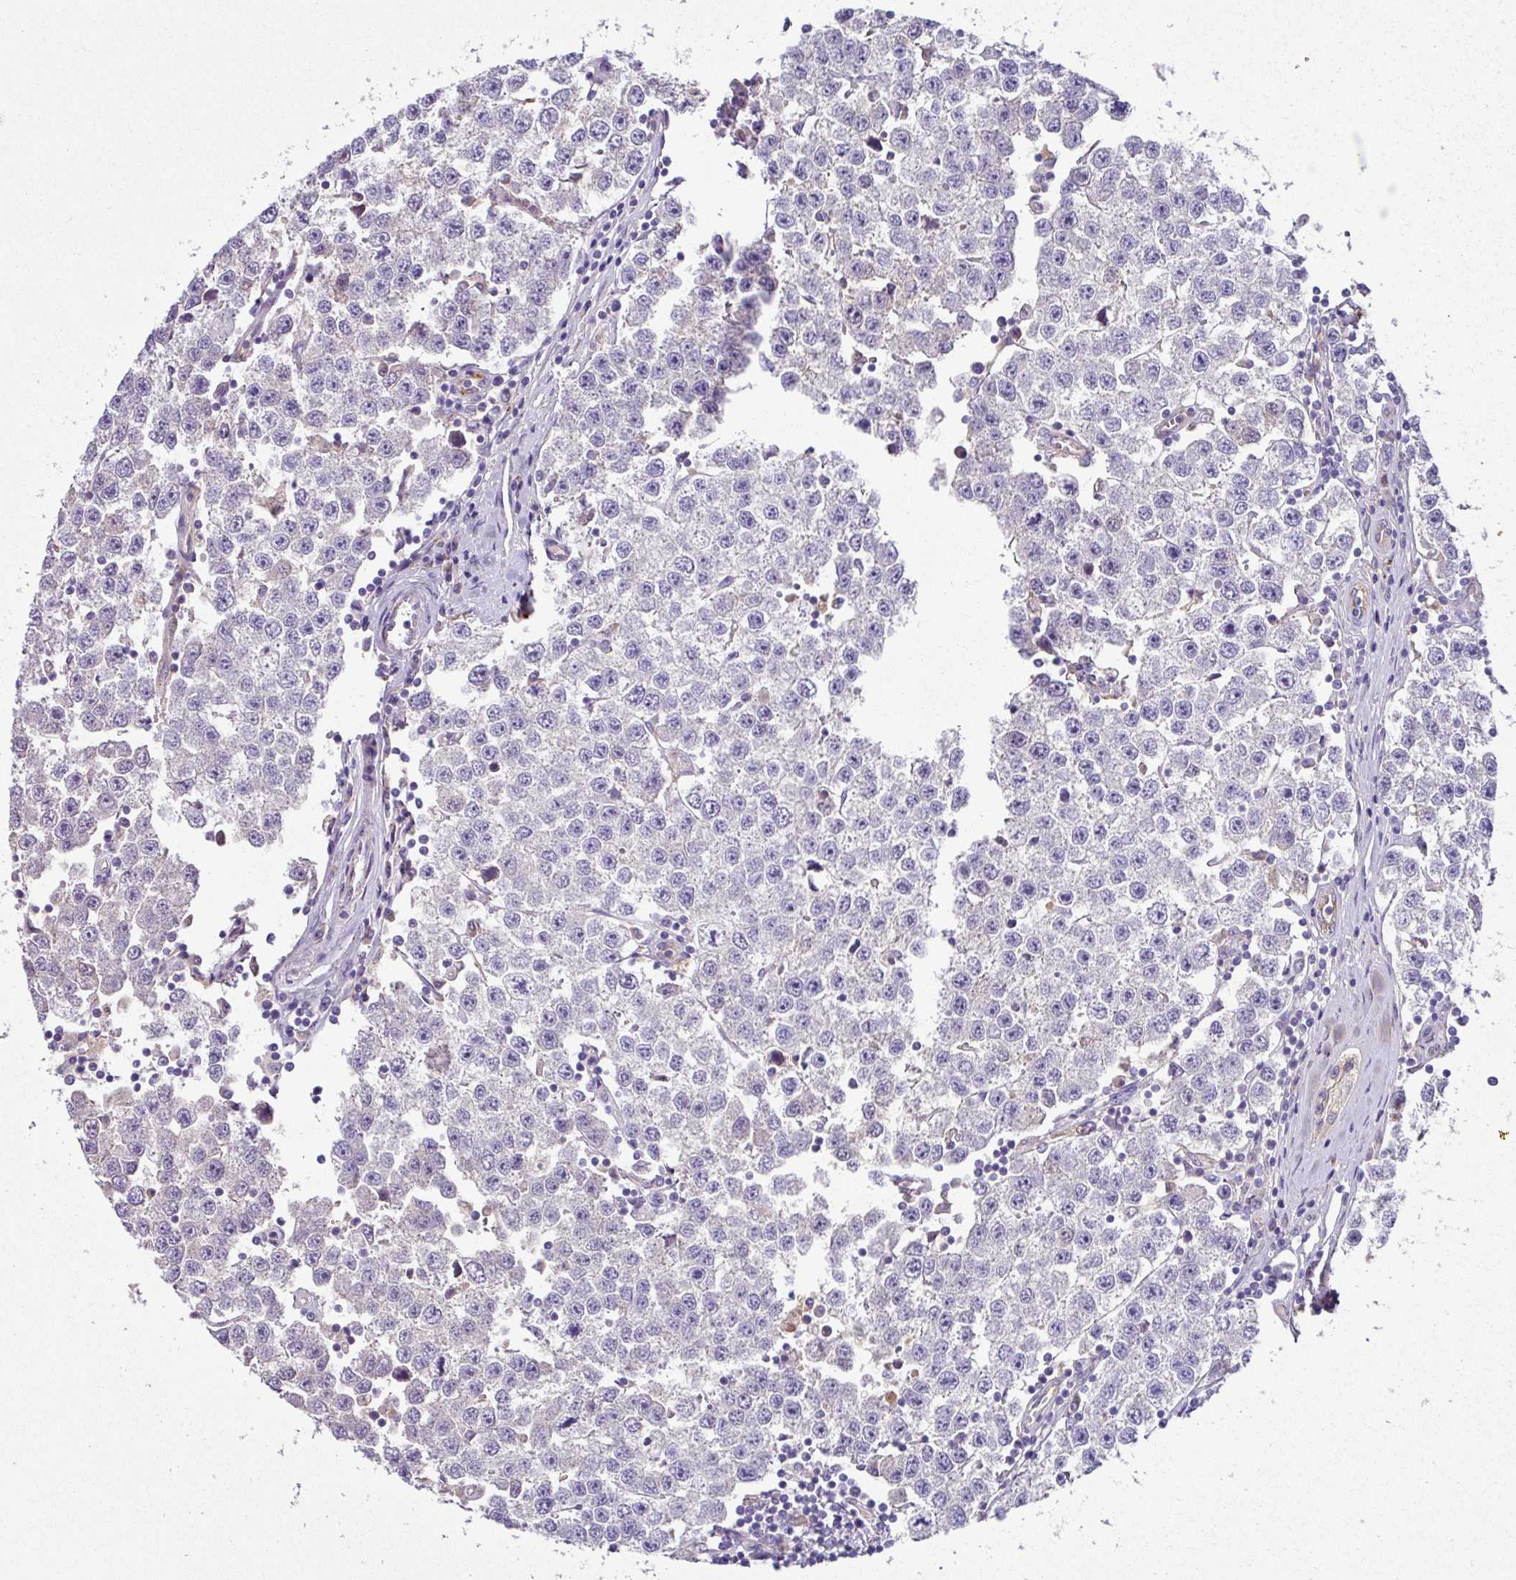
{"staining": {"intensity": "negative", "quantity": "none", "location": "none"}, "tissue": "testis cancer", "cell_type": "Tumor cells", "image_type": "cancer", "snomed": [{"axis": "morphology", "description": "Seminoma, NOS"}, {"axis": "topography", "description": "Testis"}], "caption": "Protein analysis of testis cancer (seminoma) reveals no significant staining in tumor cells. (Stains: DAB (3,3'-diaminobenzidine) IHC with hematoxylin counter stain, Microscopy: brightfield microscopy at high magnification).", "gene": "CRISP3", "patient": {"sex": "male", "age": 34}}